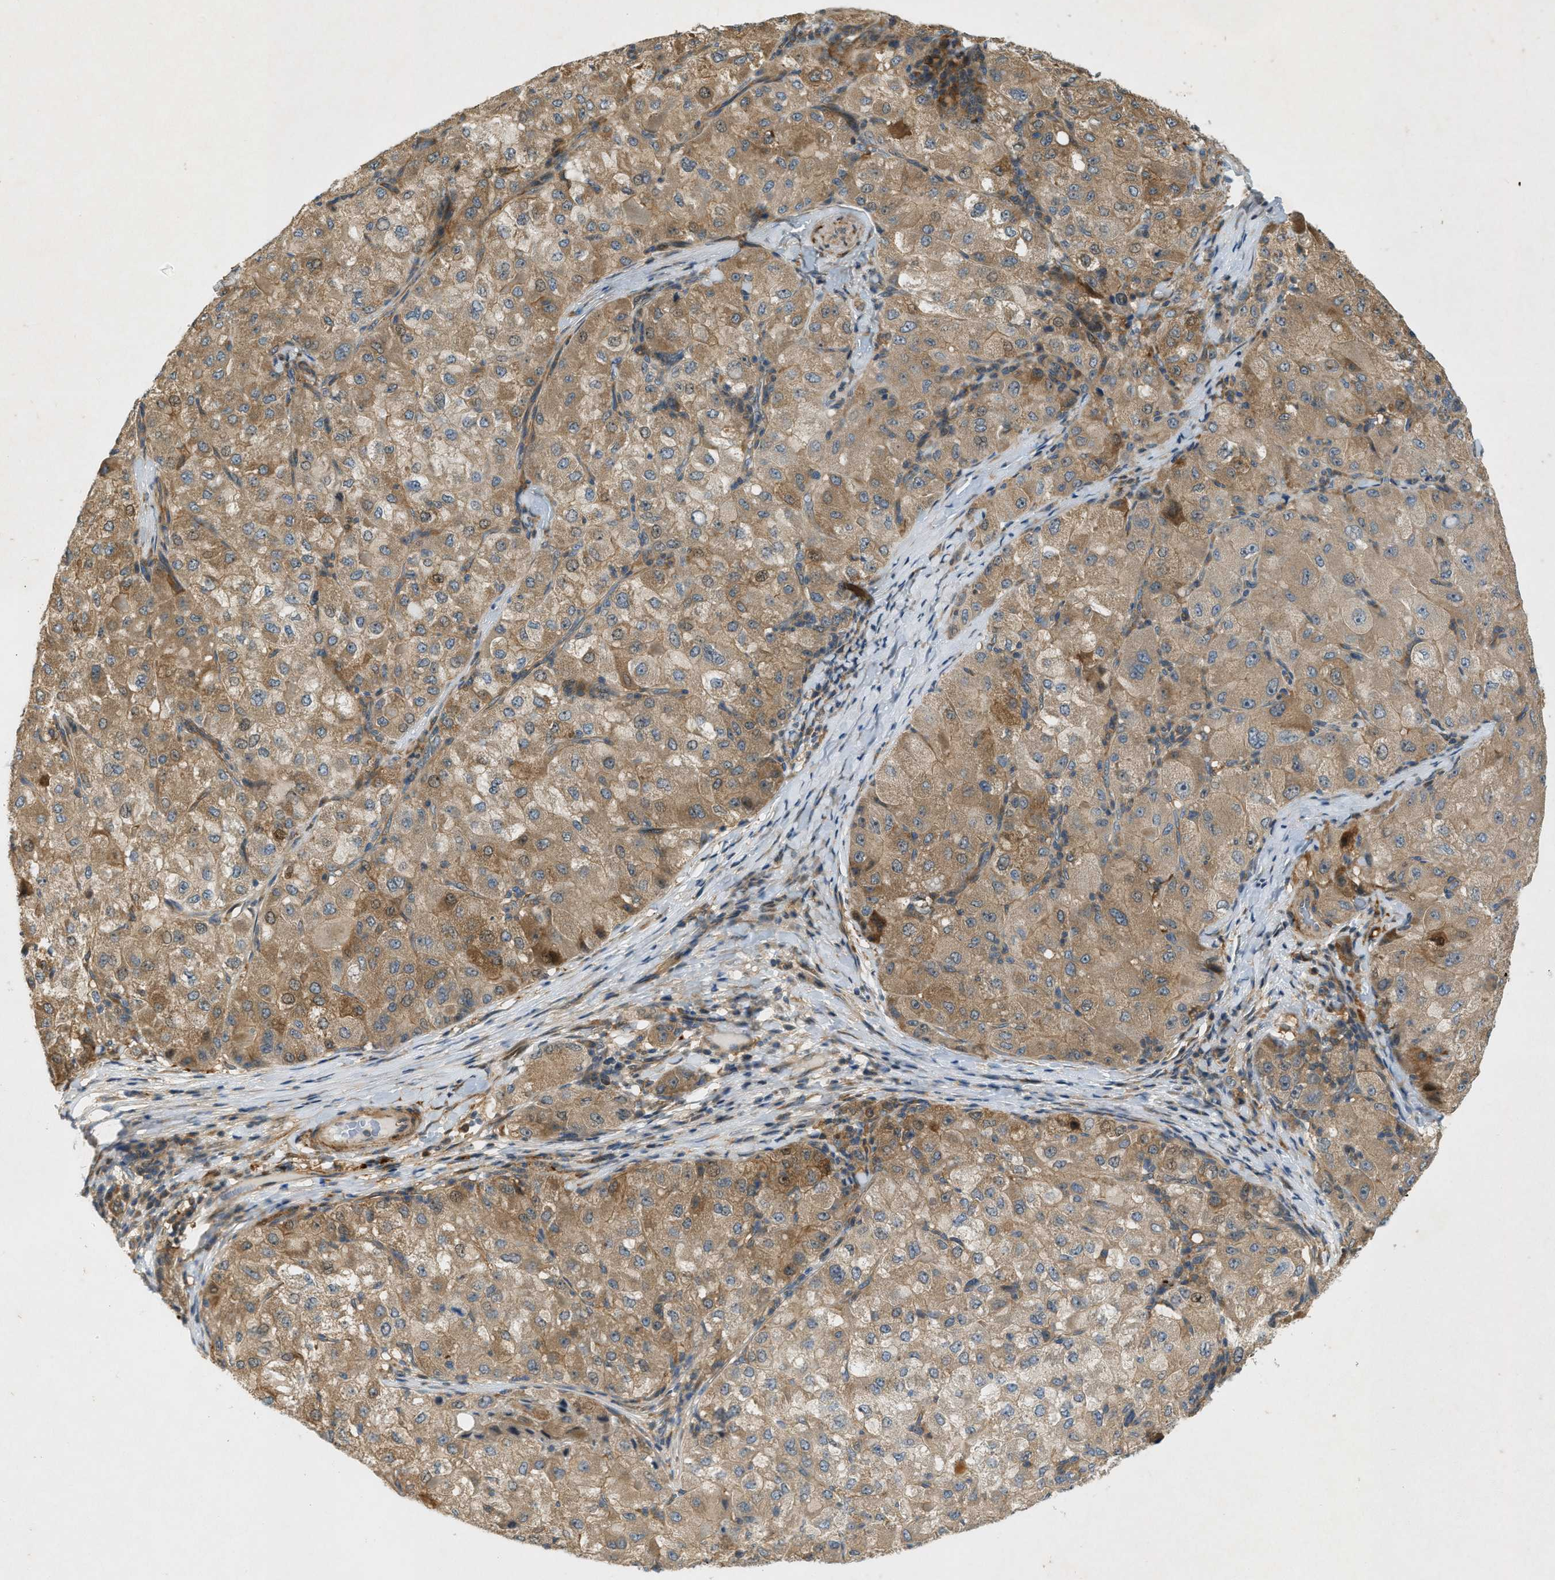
{"staining": {"intensity": "moderate", "quantity": ">75%", "location": "cytoplasmic/membranous"}, "tissue": "liver cancer", "cell_type": "Tumor cells", "image_type": "cancer", "snomed": [{"axis": "morphology", "description": "Carcinoma, Hepatocellular, NOS"}, {"axis": "topography", "description": "Liver"}], "caption": "Liver hepatocellular carcinoma tissue displays moderate cytoplasmic/membranous expression in approximately >75% of tumor cells, visualized by immunohistochemistry. The staining is performed using DAB brown chromogen to label protein expression. The nuclei are counter-stained blue using hematoxylin.", "gene": "PDCL3", "patient": {"sex": "male", "age": 80}}